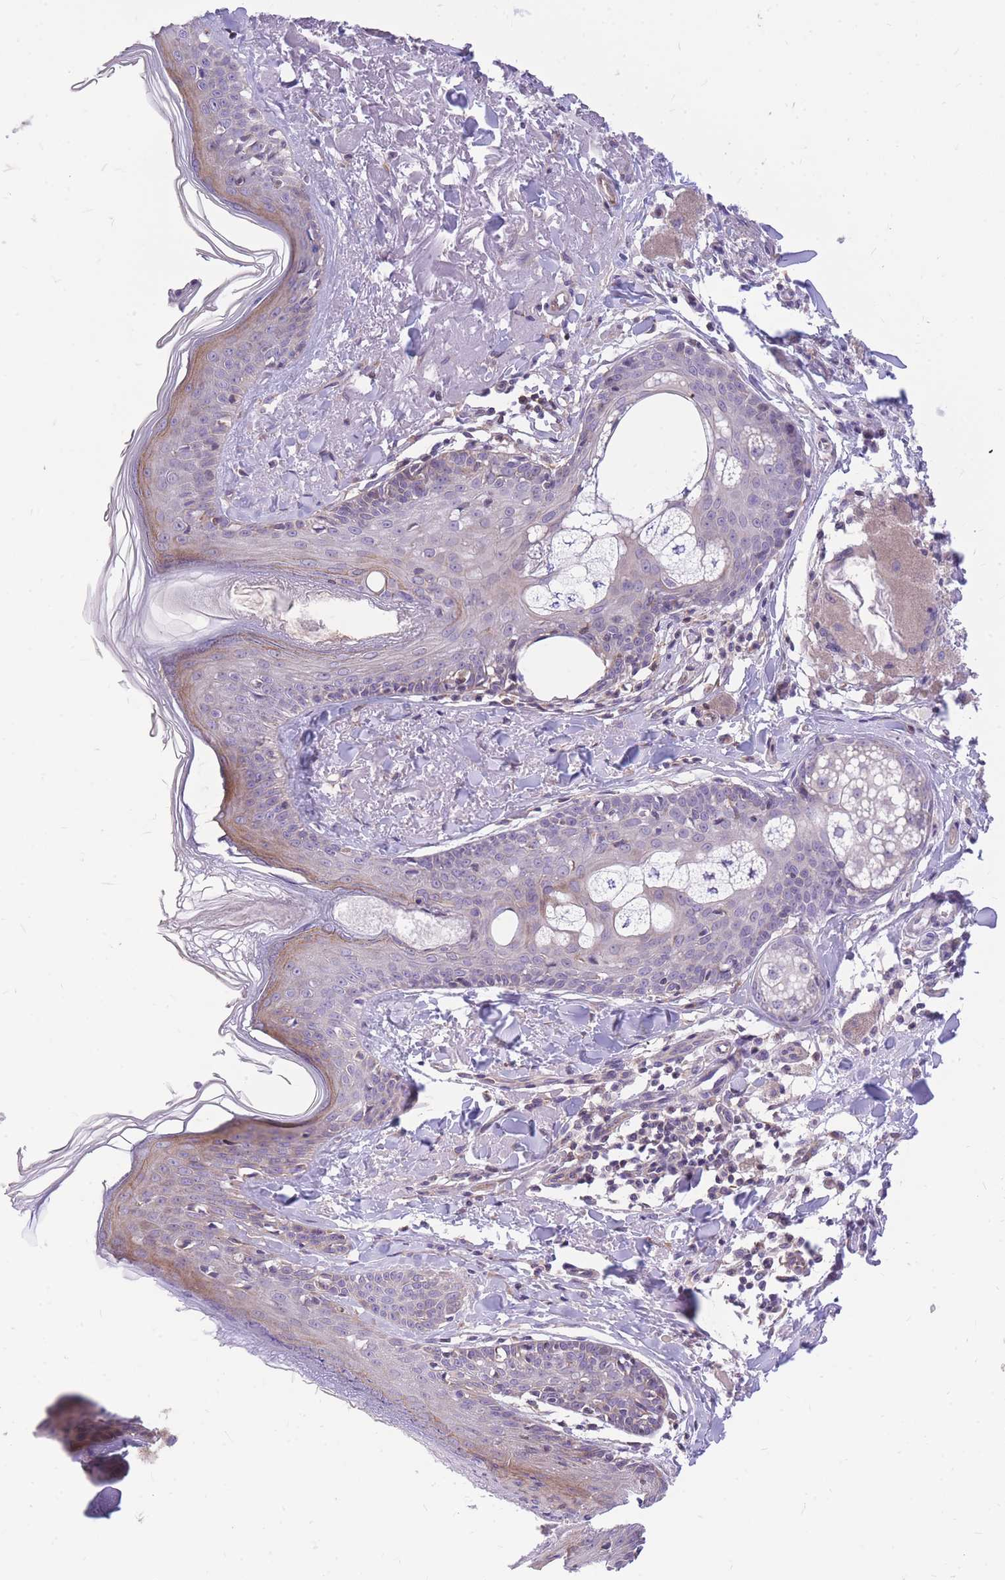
{"staining": {"intensity": "moderate", "quantity": ">75%", "location": "cytoplasmic/membranous"}, "tissue": "skin", "cell_type": "Fibroblasts", "image_type": "normal", "snomed": [{"axis": "morphology", "description": "Normal tissue, NOS"}, {"axis": "morphology", "description": "Malignant melanoma, NOS"}, {"axis": "topography", "description": "Skin"}], "caption": "This image displays immunohistochemistry (IHC) staining of normal human skin, with medium moderate cytoplasmic/membranous expression in approximately >75% of fibroblasts.", "gene": "TOPAZ1", "patient": {"sex": "male", "age": 80}}